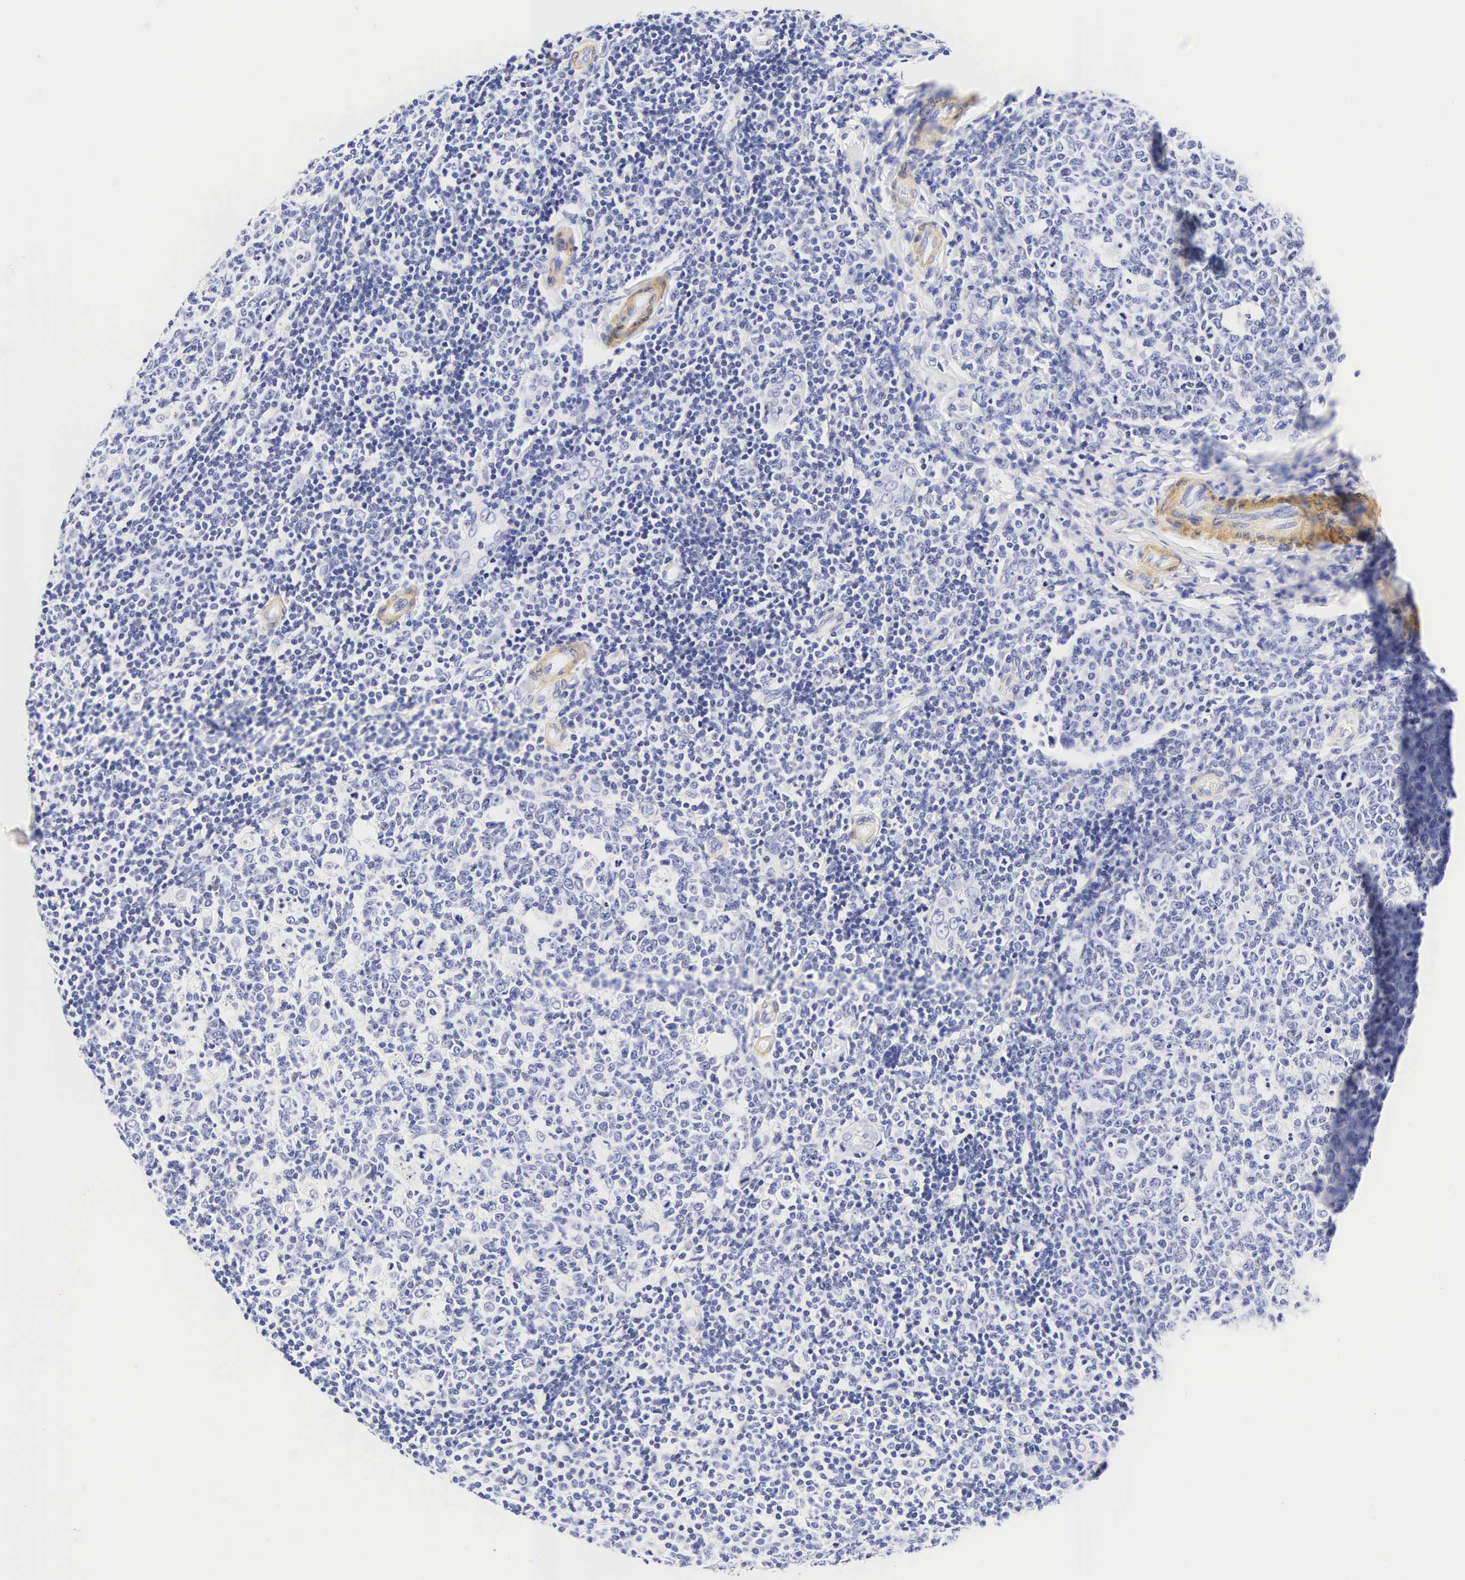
{"staining": {"intensity": "negative", "quantity": "none", "location": "none"}, "tissue": "tonsil", "cell_type": "Germinal center cells", "image_type": "normal", "snomed": [{"axis": "morphology", "description": "Normal tissue, NOS"}, {"axis": "topography", "description": "Tonsil"}], "caption": "A high-resolution micrograph shows immunohistochemistry (IHC) staining of normal tonsil, which displays no significant staining in germinal center cells. The staining is performed using DAB (3,3'-diaminobenzidine) brown chromogen with nuclei counter-stained in using hematoxylin.", "gene": "CNN1", "patient": {"sex": "male", "age": 6}}